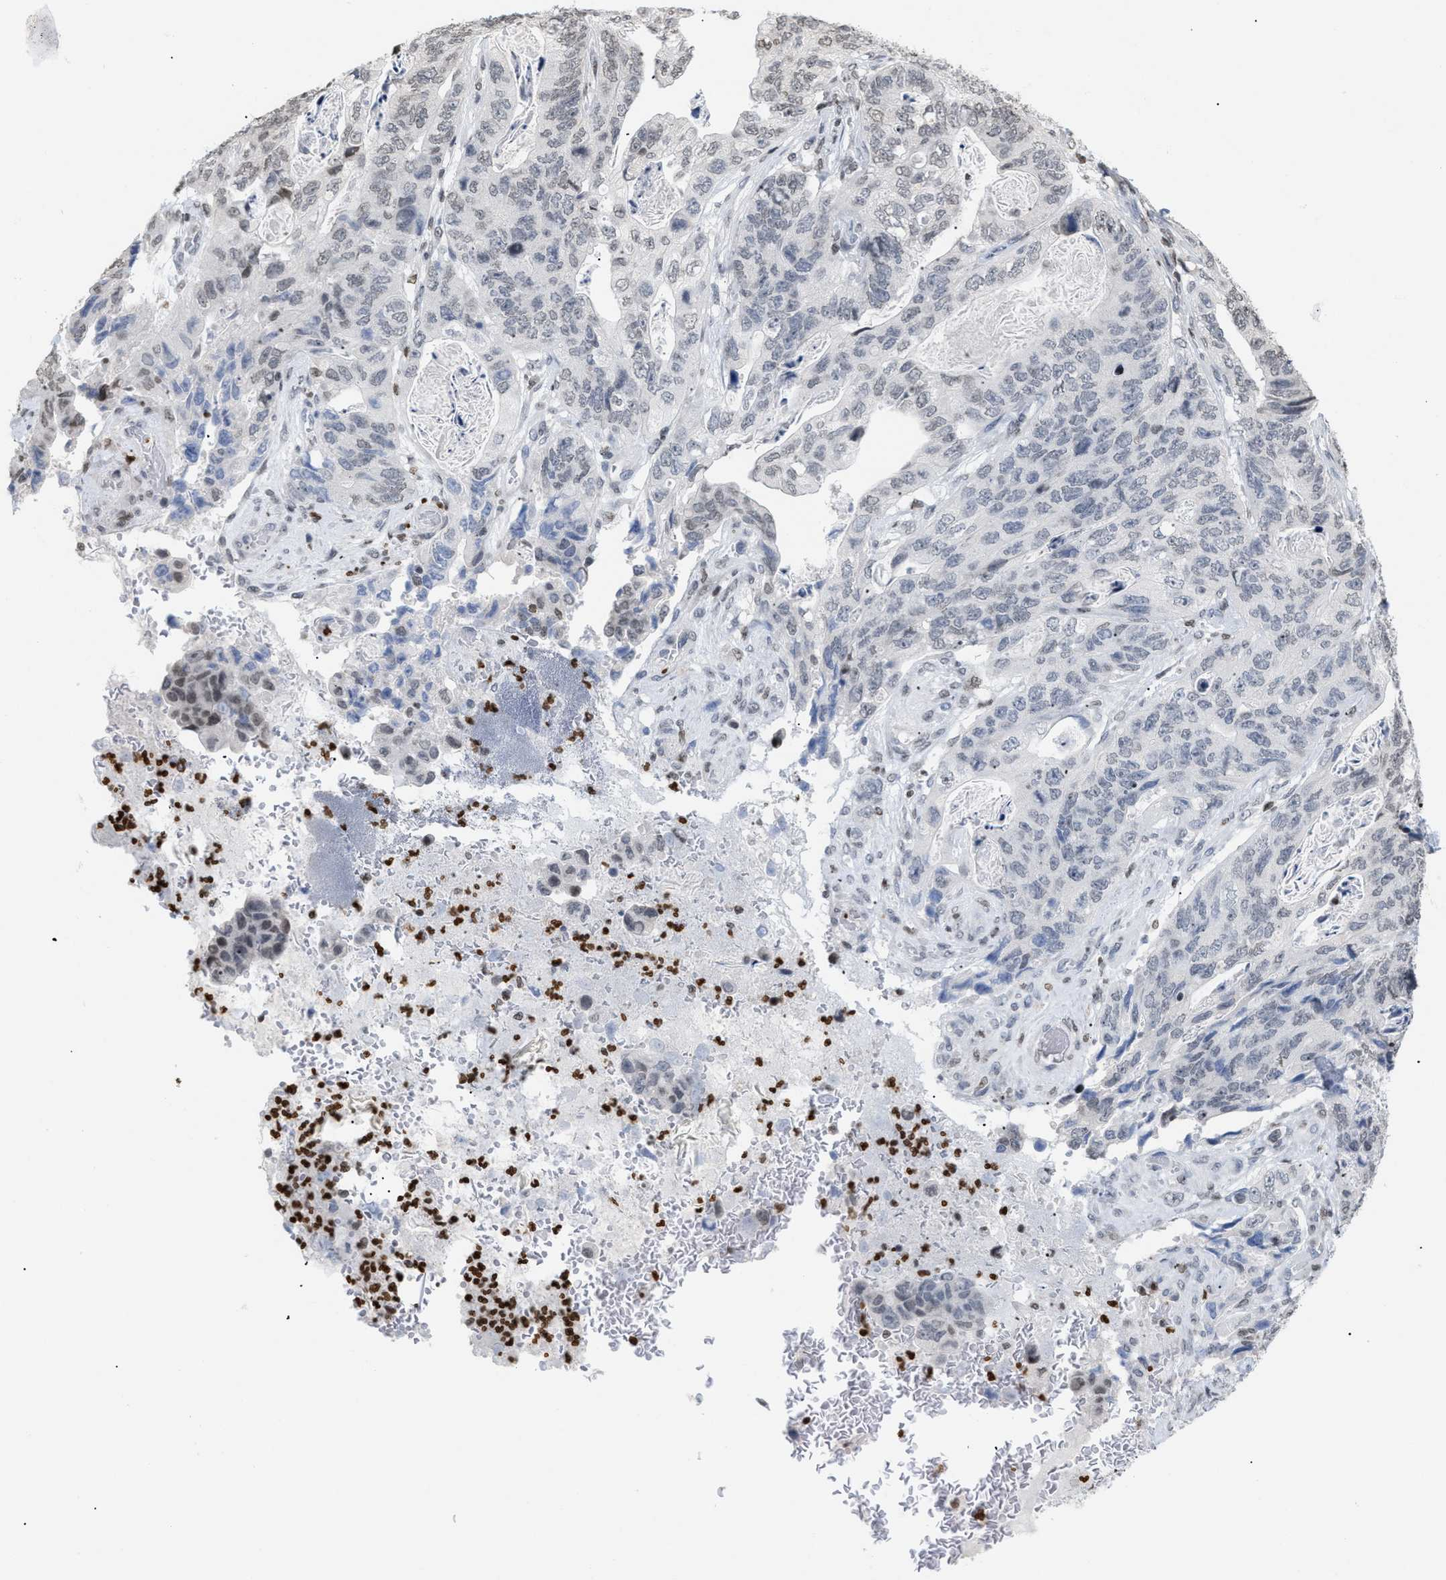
{"staining": {"intensity": "weak", "quantity": "<25%", "location": "nuclear"}, "tissue": "stomach cancer", "cell_type": "Tumor cells", "image_type": "cancer", "snomed": [{"axis": "morphology", "description": "Adenocarcinoma, NOS"}, {"axis": "topography", "description": "Stomach"}], "caption": "Stomach adenocarcinoma was stained to show a protein in brown. There is no significant positivity in tumor cells. Brightfield microscopy of IHC stained with DAB (brown) and hematoxylin (blue), captured at high magnification.", "gene": "HMGN2", "patient": {"sex": "female", "age": 89}}